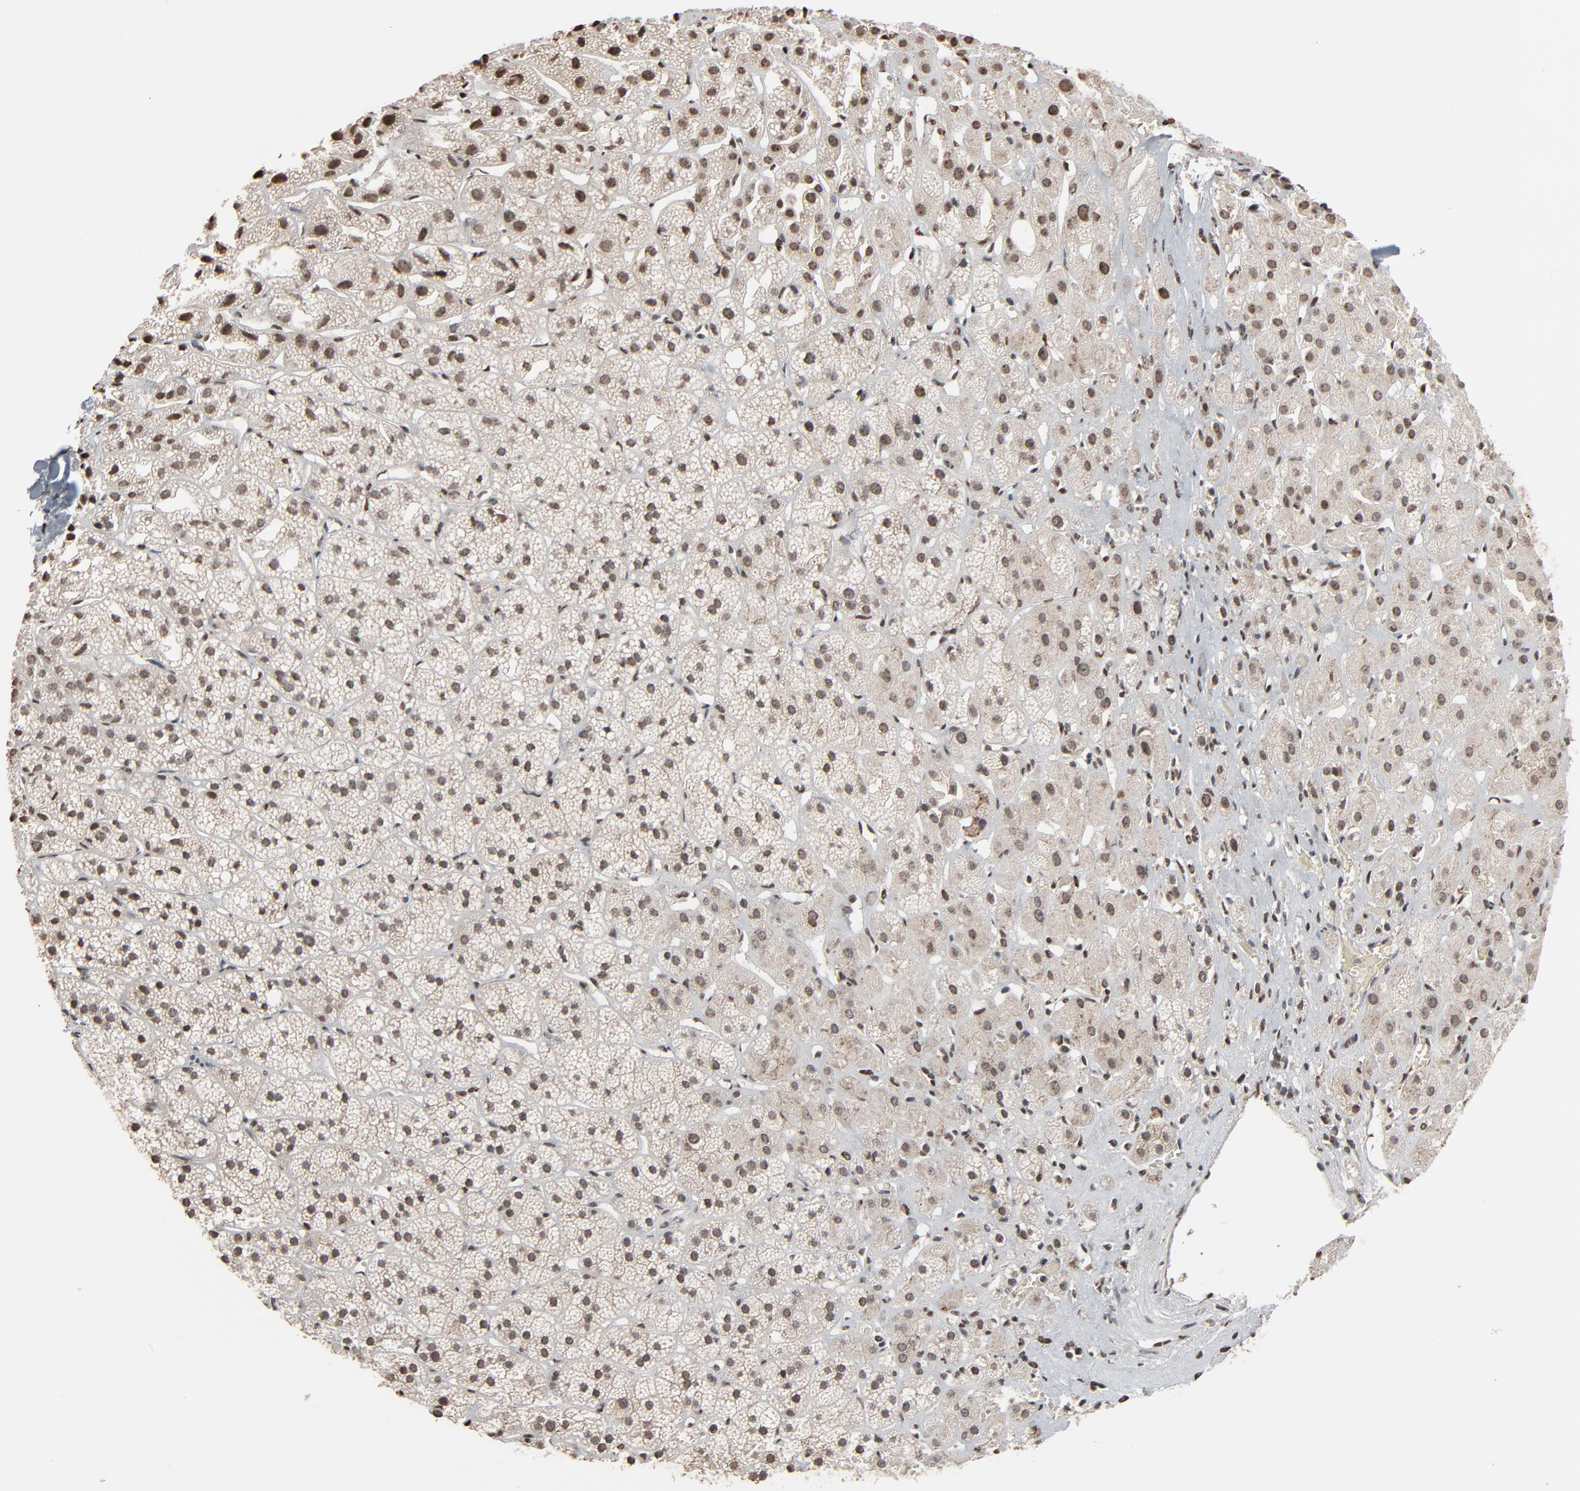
{"staining": {"intensity": "strong", "quantity": ">75%", "location": "nuclear"}, "tissue": "adrenal gland", "cell_type": "Glandular cells", "image_type": "normal", "snomed": [{"axis": "morphology", "description": "Normal tissue, NOS"}, {"axis": "topography", "description": "Adrenal gland"}], "caption": "DAB immunohistochemical staining of benign adrenal gland demonstrates strong nuclear protein staining in approximately >75% of glandular cells.", "gene": "RPS6KA3", "patient": {"sex": "female", "age": 71}}